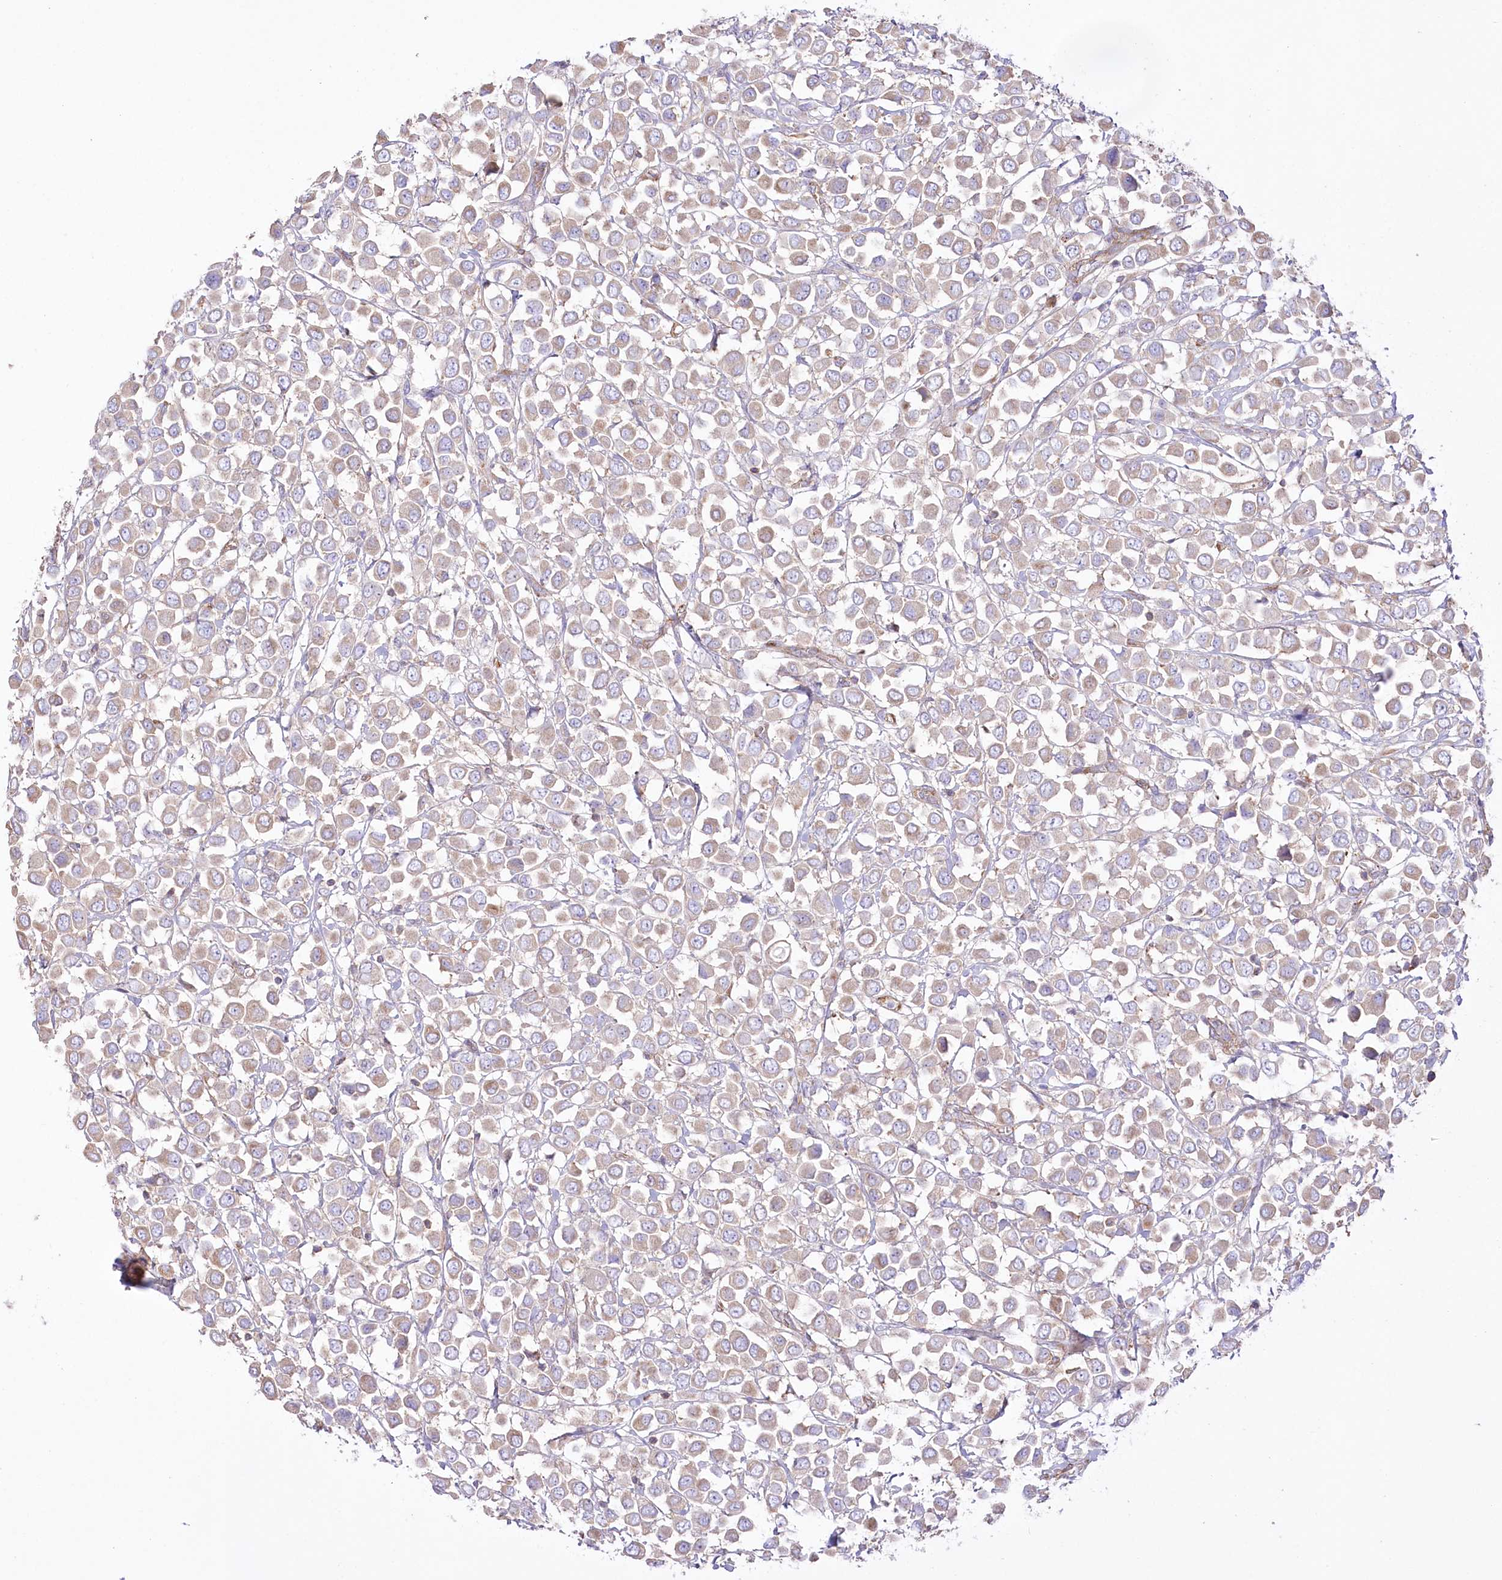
{"staining": {"intensity": "weak", "quantity": ">75%", "location": "cytoplasmic/membranous"}, "tissue": "breast cancer", "cell_type": "Tumor cells", "image_type": "cancer", "snomed": [{"axis": "morphology", "description": "Duct carcinoma"}, {"axis": "topography", "description": "Breast"}], "caption": "Immunohistochemical staining of breast intraductal carcinoma shows low levels of weak cytoplasmic/membranous staining in about >75% of tumor cells. (DAB (3,3'-diaminobenzidine) = brown stain, brightfield microscopy at high magnification).", "gene": "FAM216A", "patient": {"sex": "female", "age": 61}}